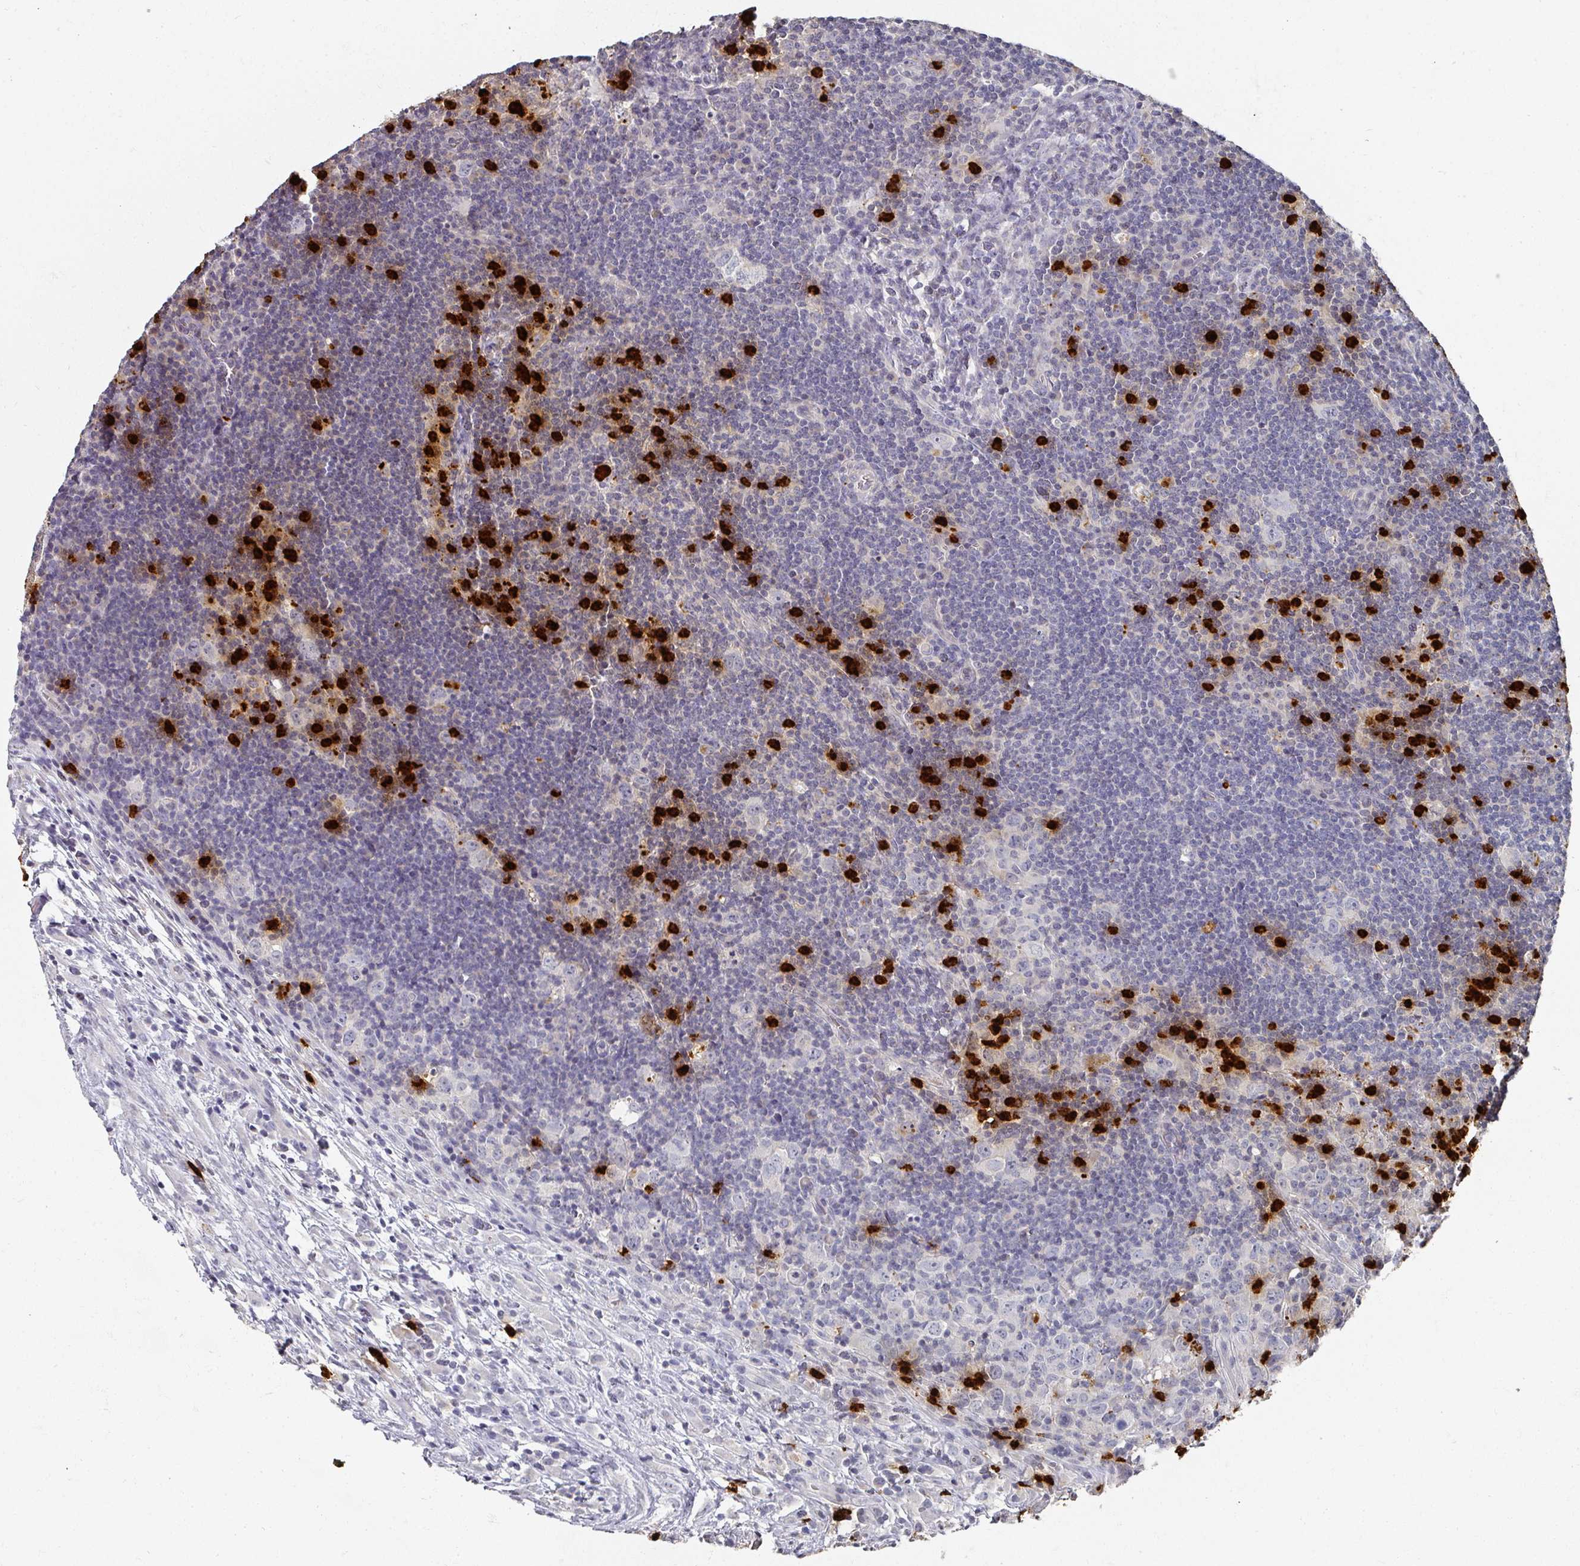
{"staining": {"intensity": "negative", "quantity": "none", "location": "none"}, "tissue": "lymphoma", "cell_type": "Tumor cells", "image_type": "cancer", "snomed": [{"axis": "morphology", "description": "Hodgkin's disease, NOS"}, {"axis": "topography", "description": "Lymph node"}], "caption": "Immunohistochemistry (IHC) photomicrograph of lymphoma stained for a protein (brown), which demonstrates no positivity in tumor cells. (DAB (3,3'-diaminobenzidine) immunohistochemistry with hematoxylin counter stain).", "gene": "CAMP", "patient": {"sex": "female", "age": 18}}